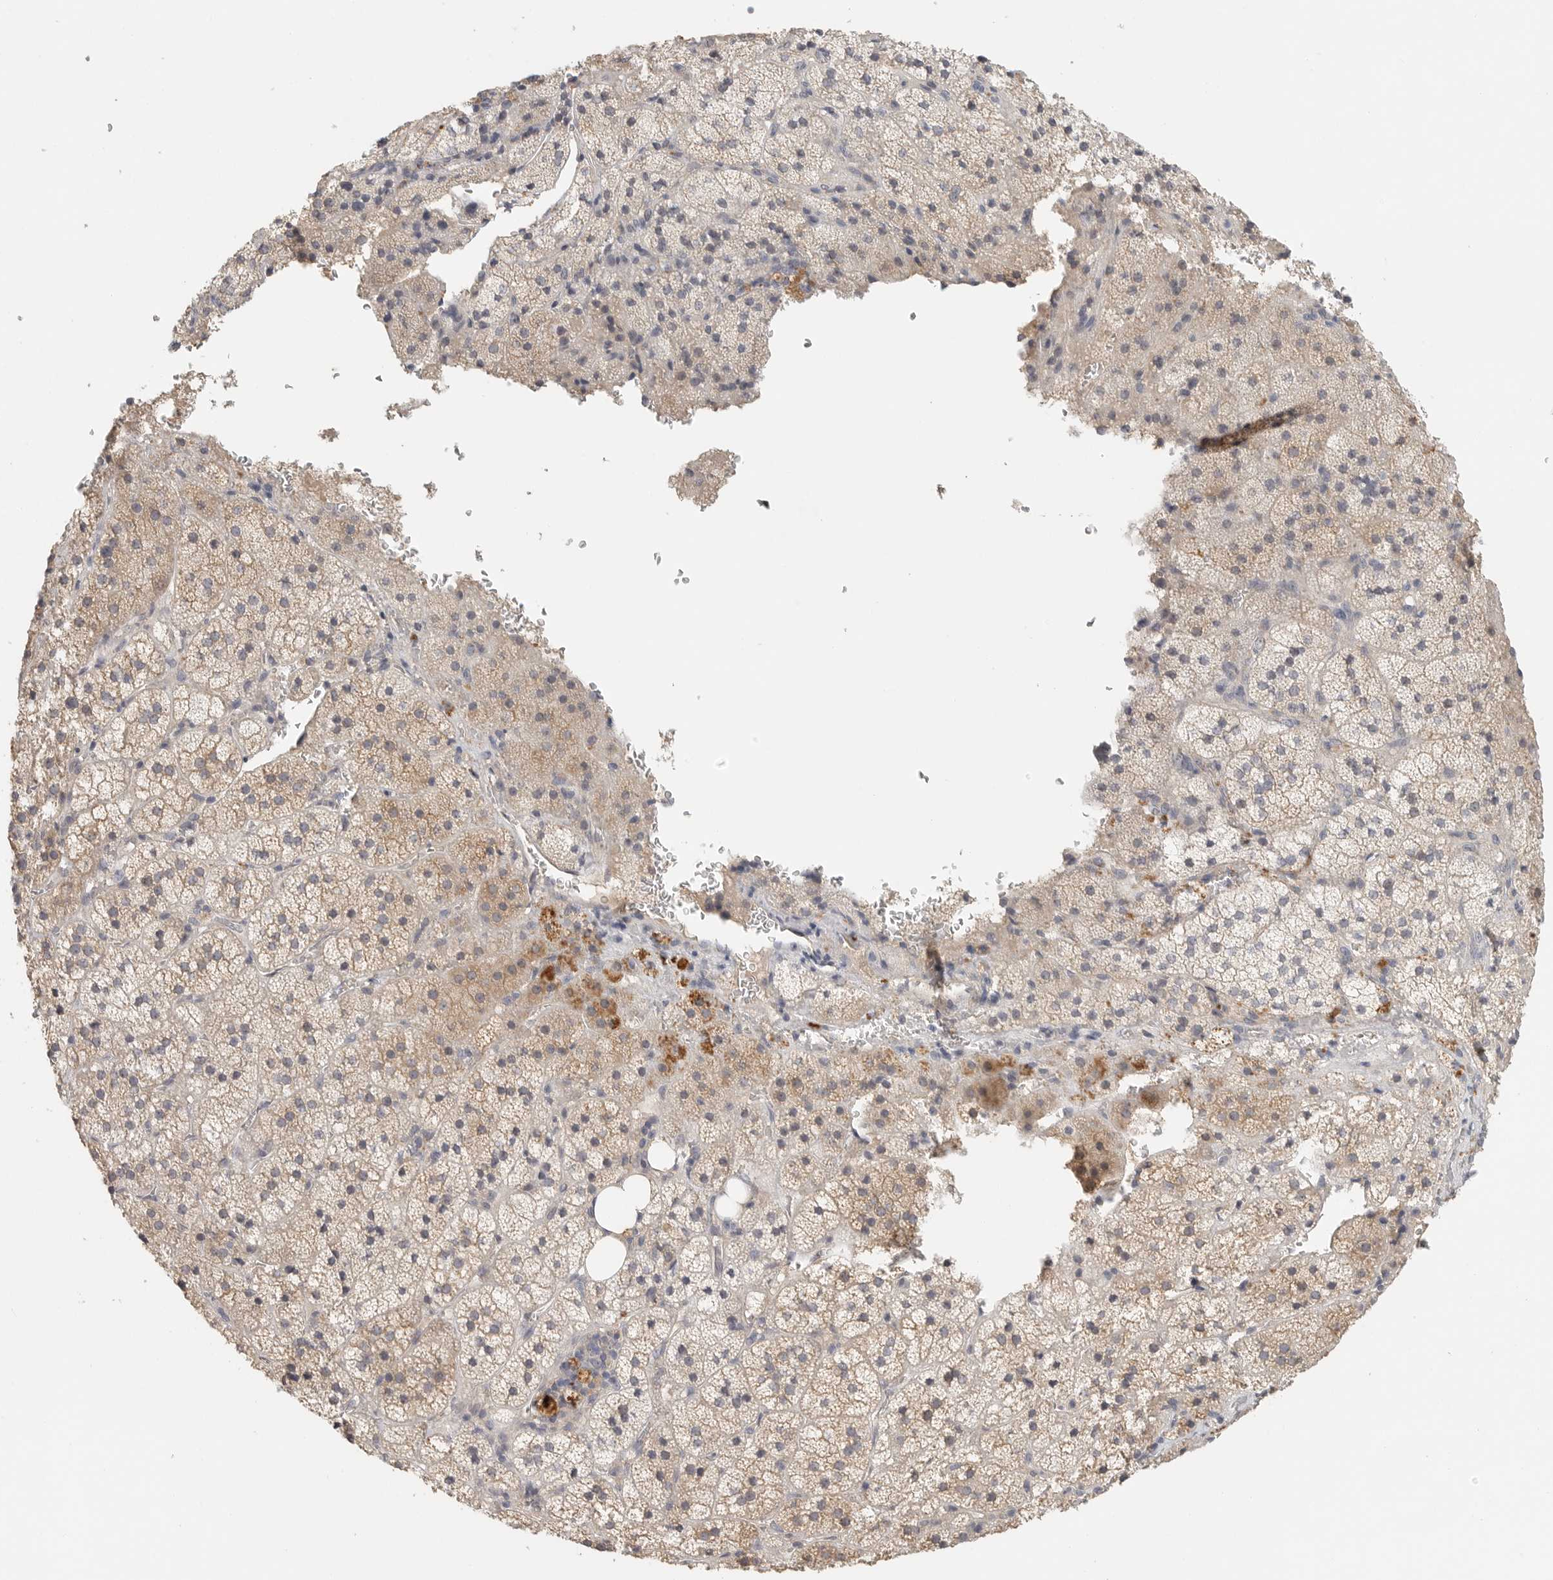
{"staining": {"intensity": "moderate", "quantity": "25%-75%", "location": "cytoplasmic/membranous"}, "tissue": "adrenal gland", "cell_type": "Glandular cells", "image_type": "normal", "snomed": [{"axis": "morphology", "description": "Normal tissue, NOS"}, {"axis": "topography", "description": "Adrenal gland"}], "caption": "The photomicrograph displays immunohistochemical staining of normal adrenal gland. There is moderate cytoplasmic/membranous staining is seen in about 25%-75% of glandular cells.", "gene": "HDAC6", "patient": {"sex": "female", "age": 44}}